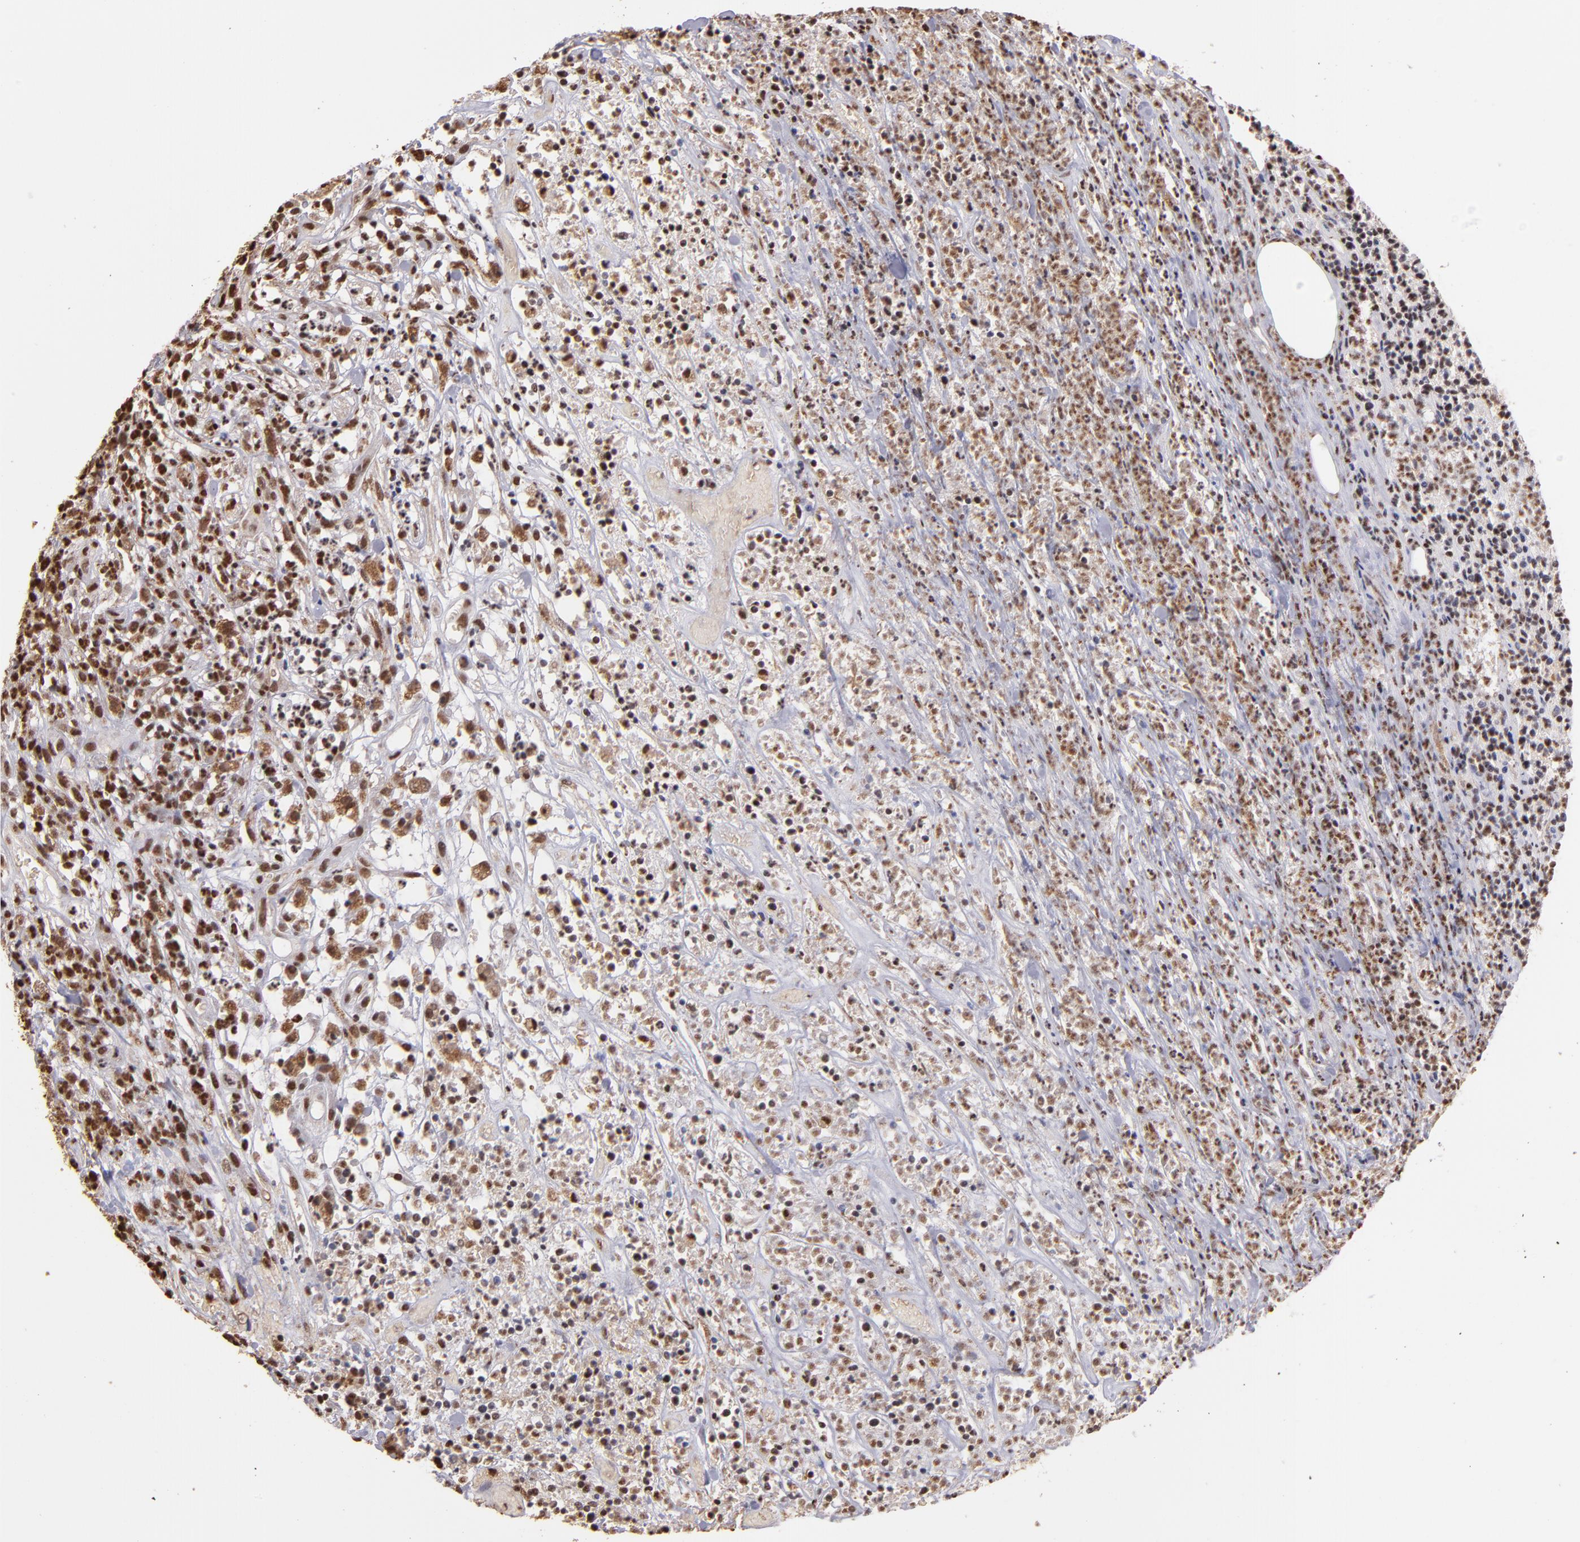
{"staining": {"intensity": "strong", "quantity": ">75%", "location": "cytoplasmic/membranous,nuclear"}, "tissue": "lymphoma", "cell_type": "Tumor cells", "image_type": "cancer", "snomed": [{"axis": "morphology", "description": "Malignant lymphoma, non-Hodgkin's type, High grade"}, {"axis": "topography", "description": "Lymph node"}], "caption": "Malignant lymphoma, non-Hodgkin's type (high-grade) stained with DAB immunohistochemistry (IHC) exhibits high levels of strong cytoplasmic/membranous and nuclear positivity in about >75% of tumor cells.", "gene": "SP1", "patient": {"sex": "female", "age": 73}}